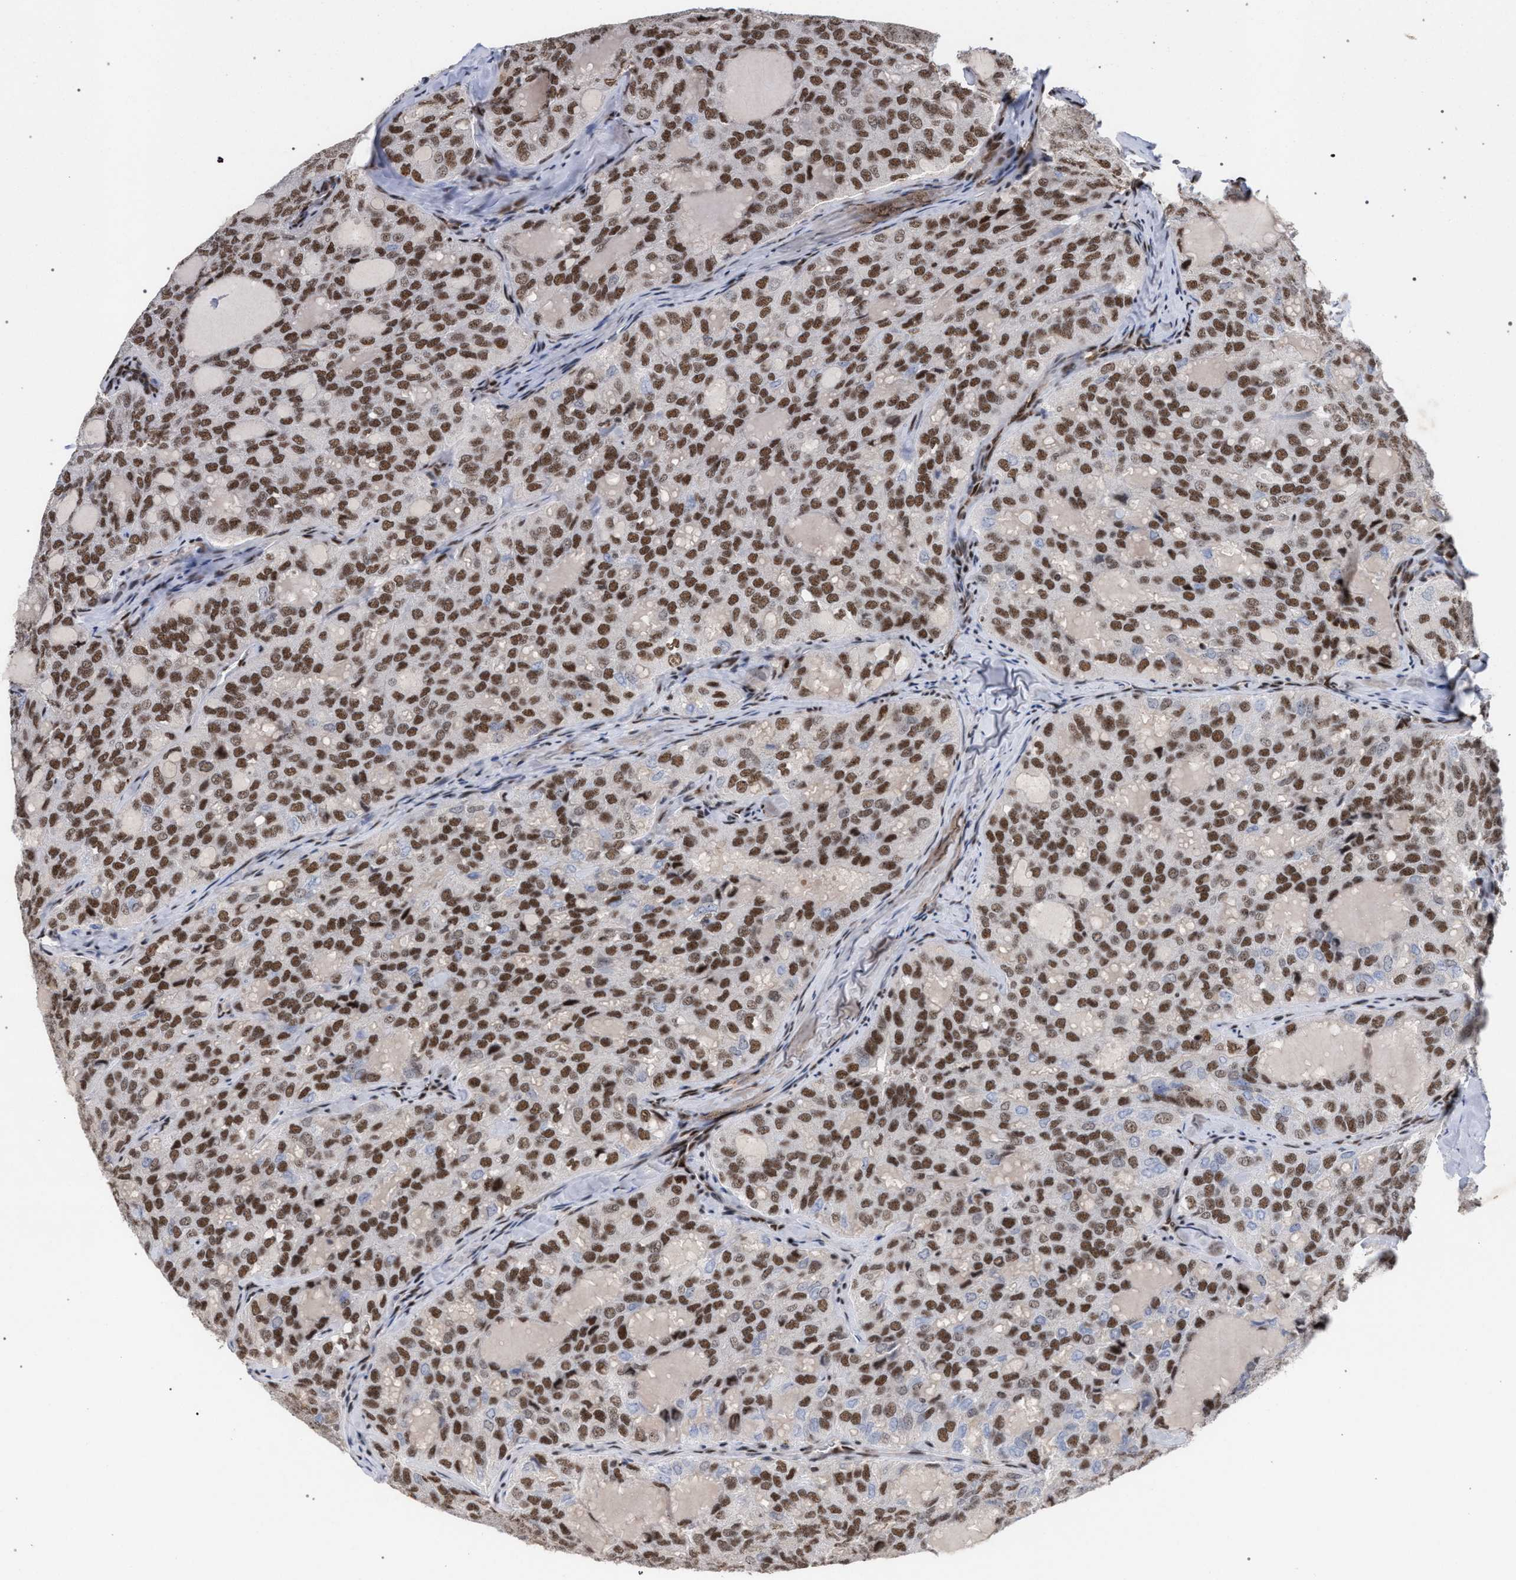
{"staining": {"intensity": "moderate", "quantity": ">75%", "location": "nuclear"}, "tissue": "thyroid cancer", "cell_type": "Tumor cells", "image_type": "cancer", "snomed": [{"axis": "morphology", "description": "Follicular adenoma carcinoma, NOS"}, {"axis": "topography", "description": "Thyroid gland"}], "caption": "Follicular adenoma carcinoma (thyroid) stained with a protein marker displays moderate staining in tumor cells.", "gene": "SCAF4", "patient": {"sex": "male", "age": 75}}